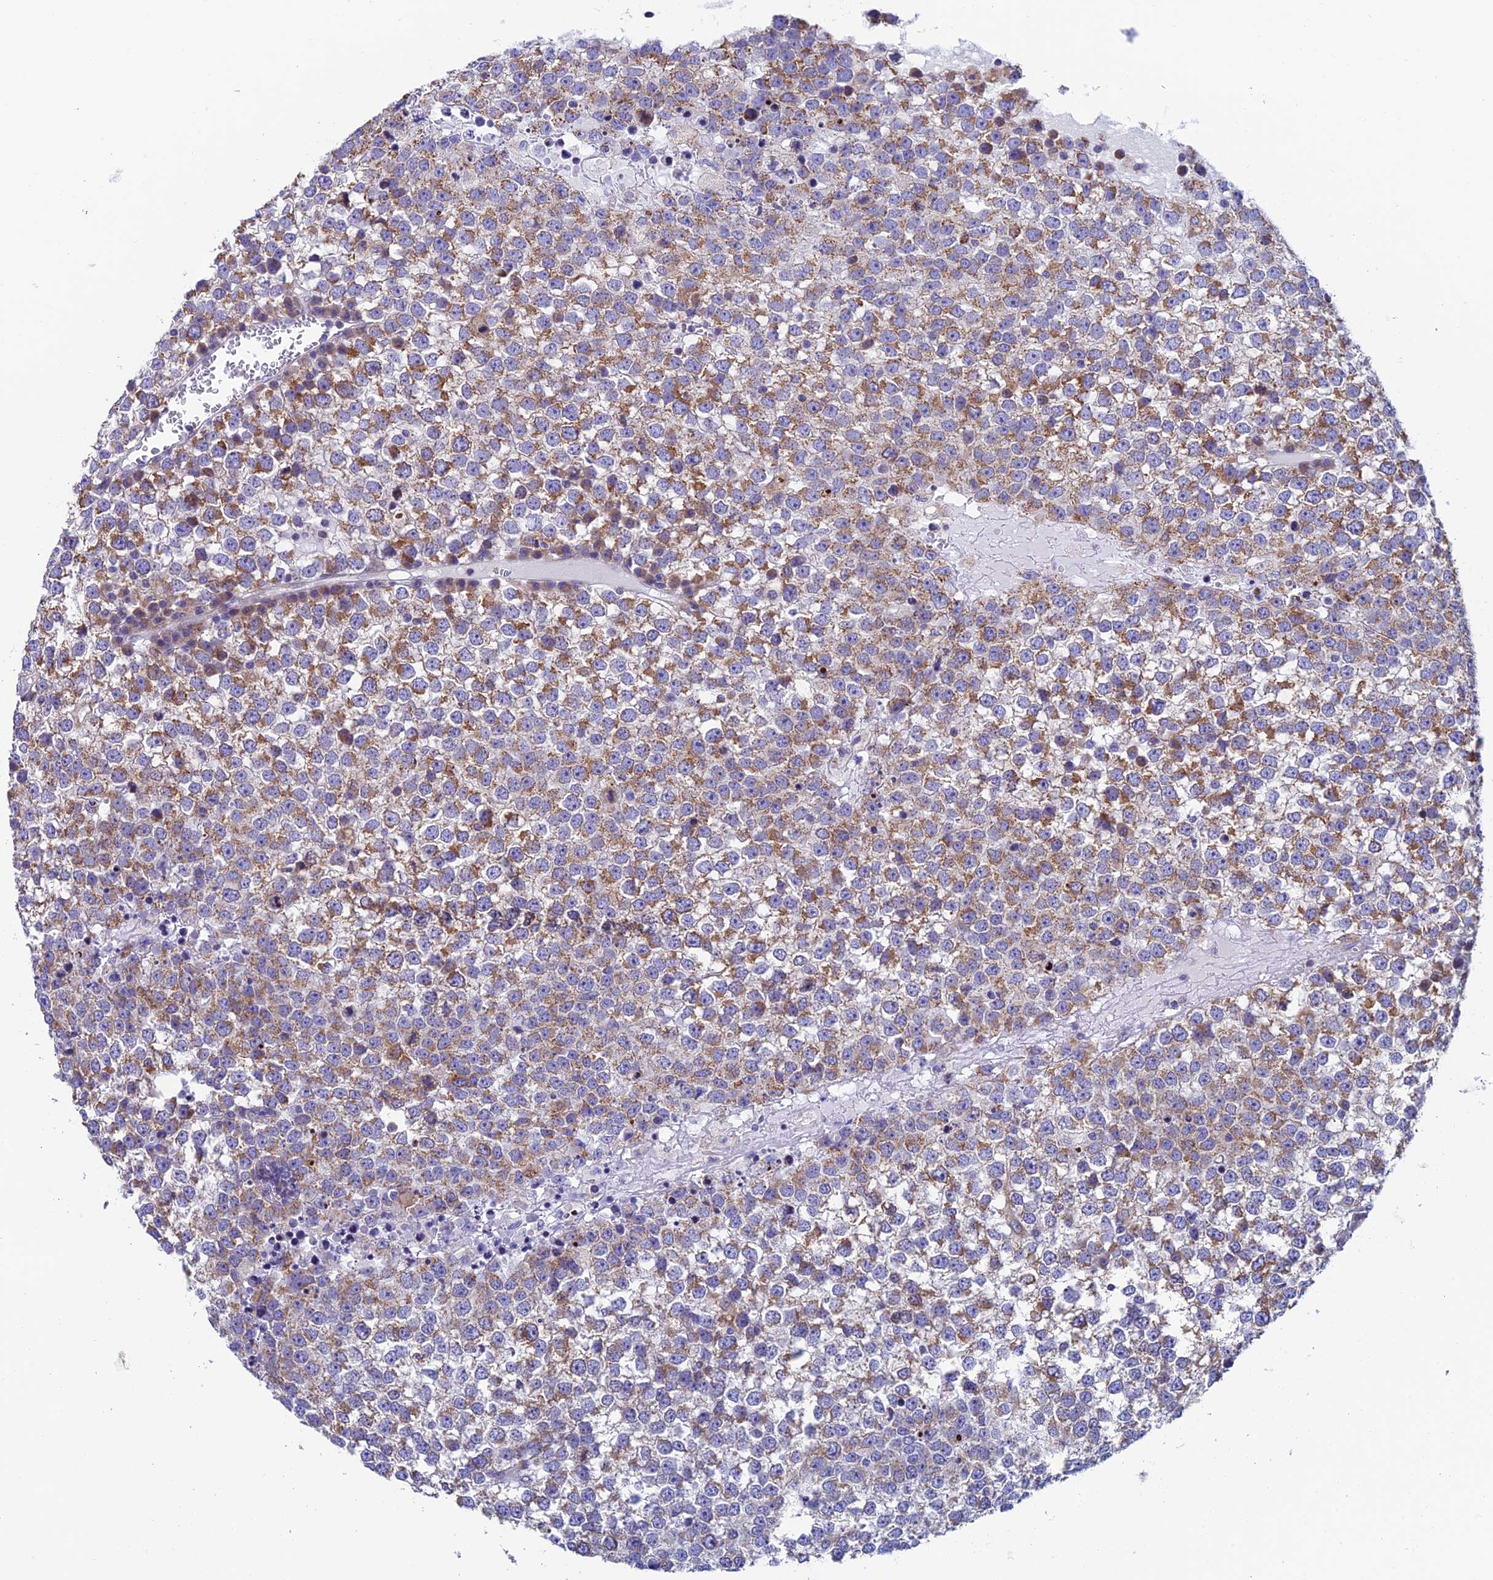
{"staining": {"intensity": "moderate", "quantity": "25%-75%", "location": "cytoplasmic/membranous"}, "tissue": "testis cancer", "cell_type": "Tumor cells", "image_type": "cancer", "snomed": [{"axis": "morphology", "description": "Seminoma, NOS"}, {"axis": "topography", "description": "Testis"}], "caption": "Protein analysis of testis cancer (seminoma) tissue shows moderate cytoplasmic/membranous expression in about 25%-75% of tumor cells.", "gene": "REEP4", "patient": {"sex": "male", "age": 65}}